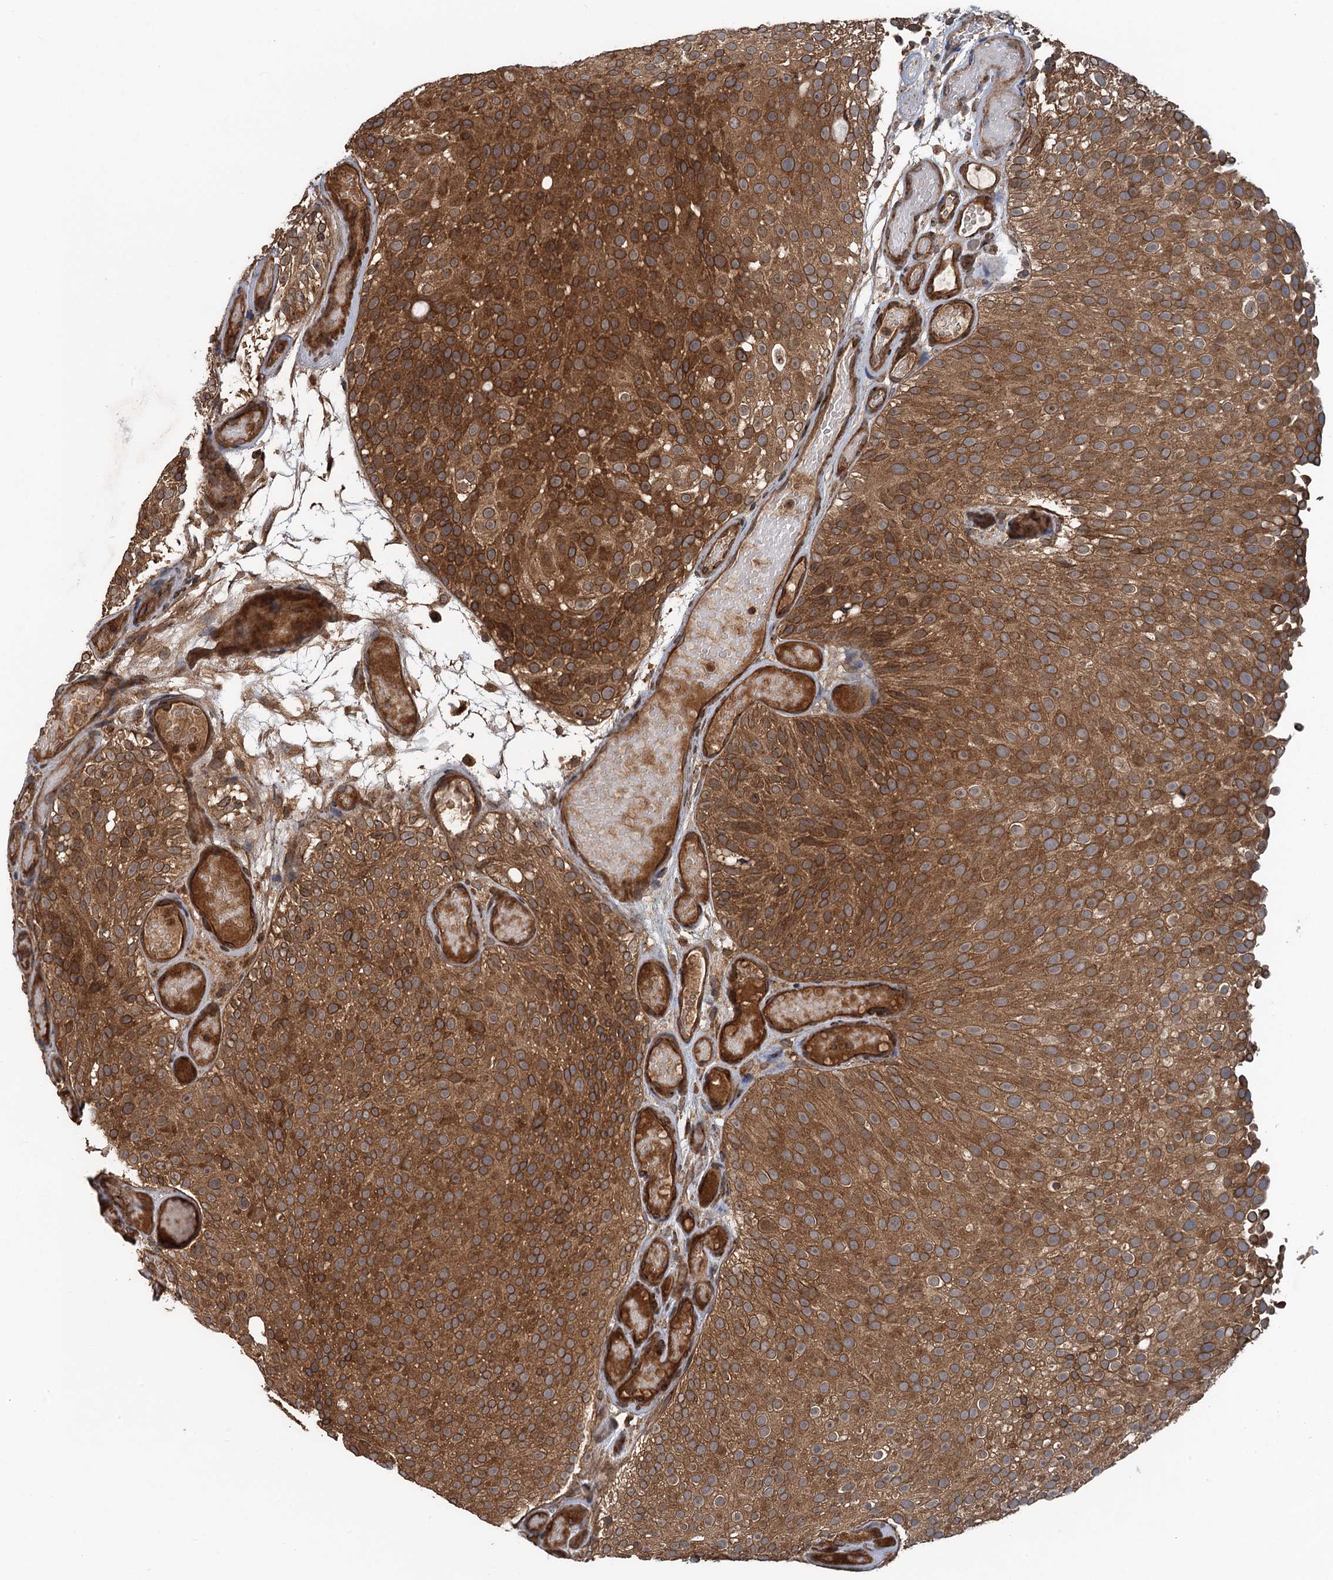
{"staining": {"intensity": "moderate", "quantity": ">75%", "location": "cytoplasmic/membranous"}, "tissue": "urothelial cancer", "cell_type": "Tumor cells", "image_type": "cancer", "snomed": [{"axis": "morphology", "description": "Urothelial carcinoma, Low grade"}, {"axis": "topography", "description": "Urinary bladder"}], "caption": "Brown immunohistochemical staining in human urothelial cancer displays moderate cytoplasmic/membranous positivity in about >75% of tumor cells.", "gene": "GLE1", "patient": {"sex": "male", "age": 78}}